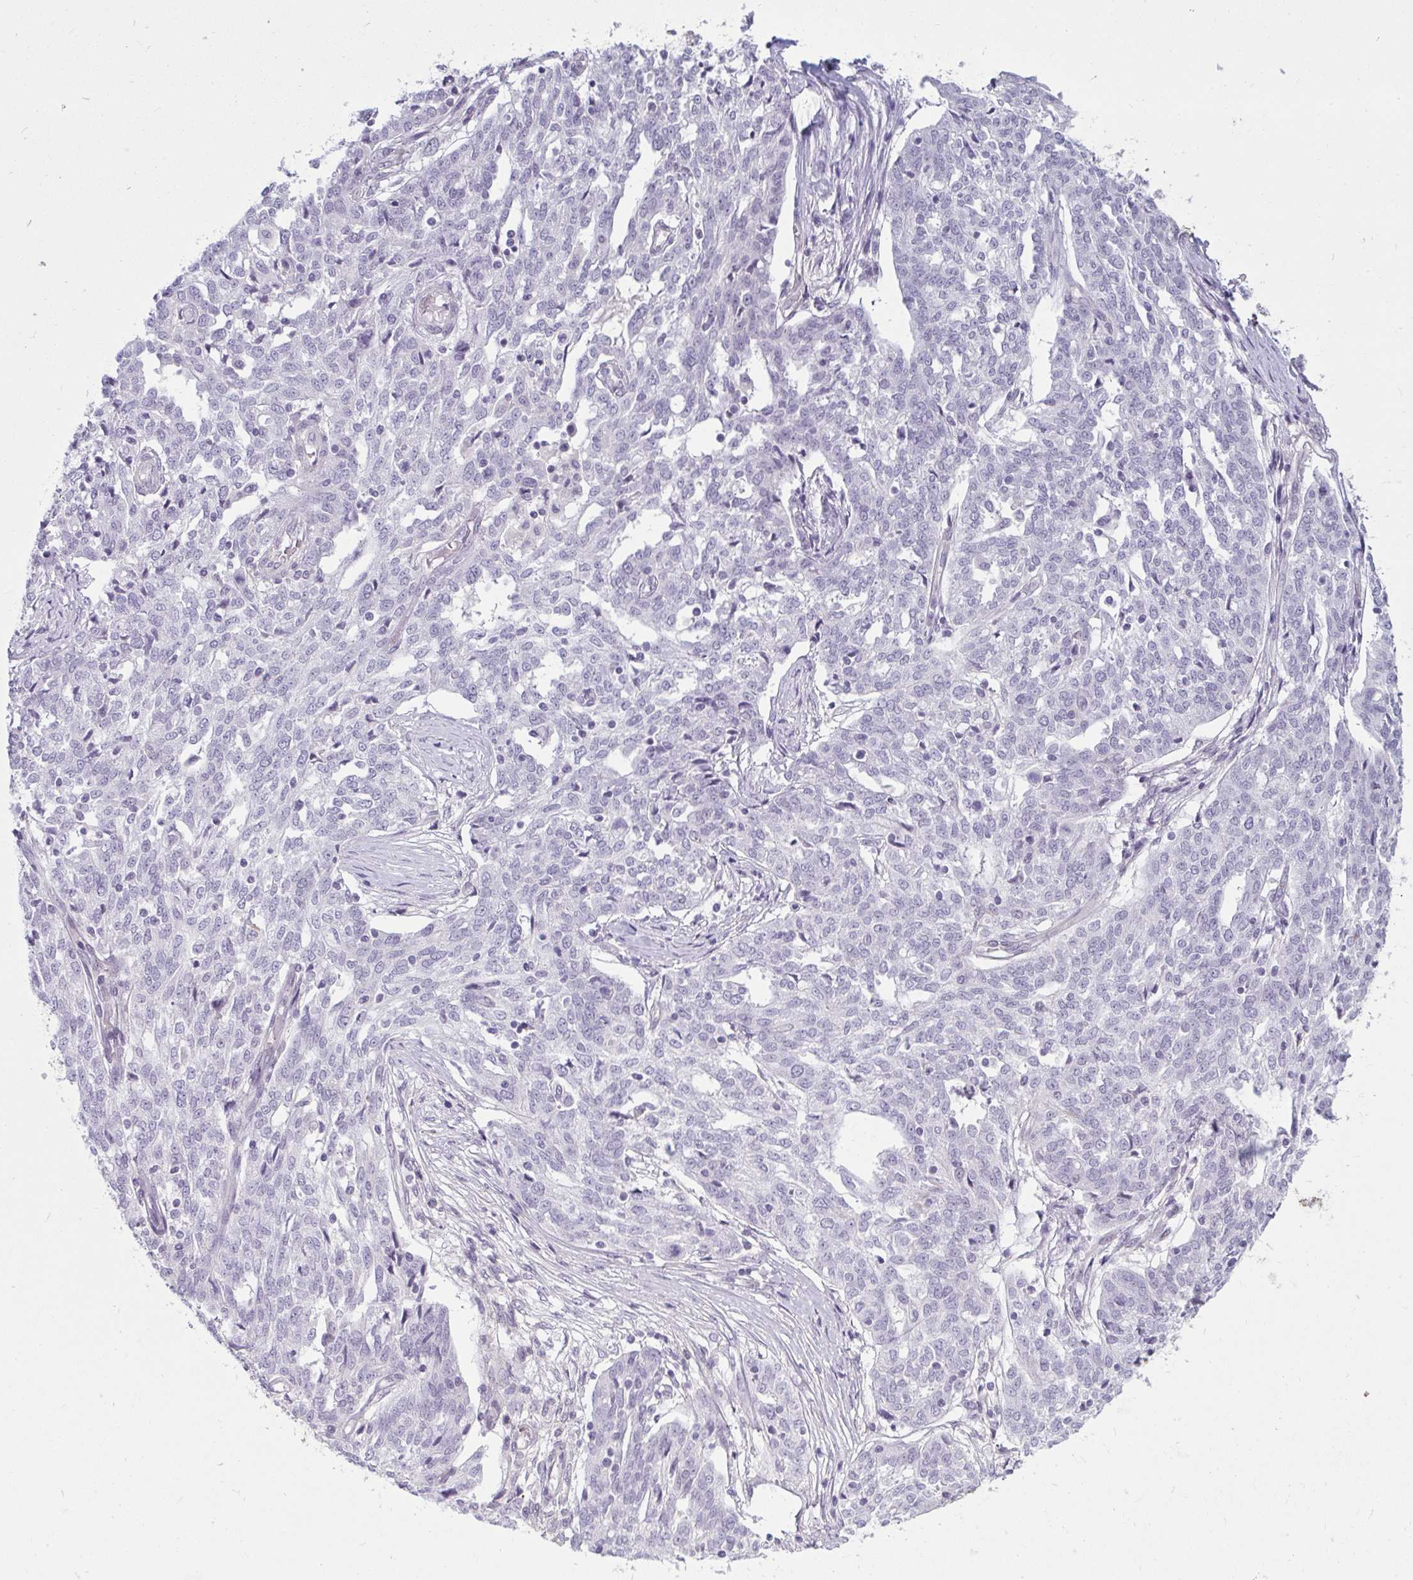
{"staining": {"intensity": "negative", "quantity": "none", "location": "none"}, "tissue": "ovarian cancer", "cell_type": "Tumor cells", "image_type": "cancer", "snomed": [{"axis": "morphology", "description": "Cystadenocarcinoma, serous, NOS"}, {"axis": "topography", "description": "Ovary"}], "caption": "A micrograph of human ovarian cancer (serous cystadenocarcinoma) is negative for staining in tumor cells.", "gene": "TBC1D4", "patient": {"sex": "female", "age": 67}}